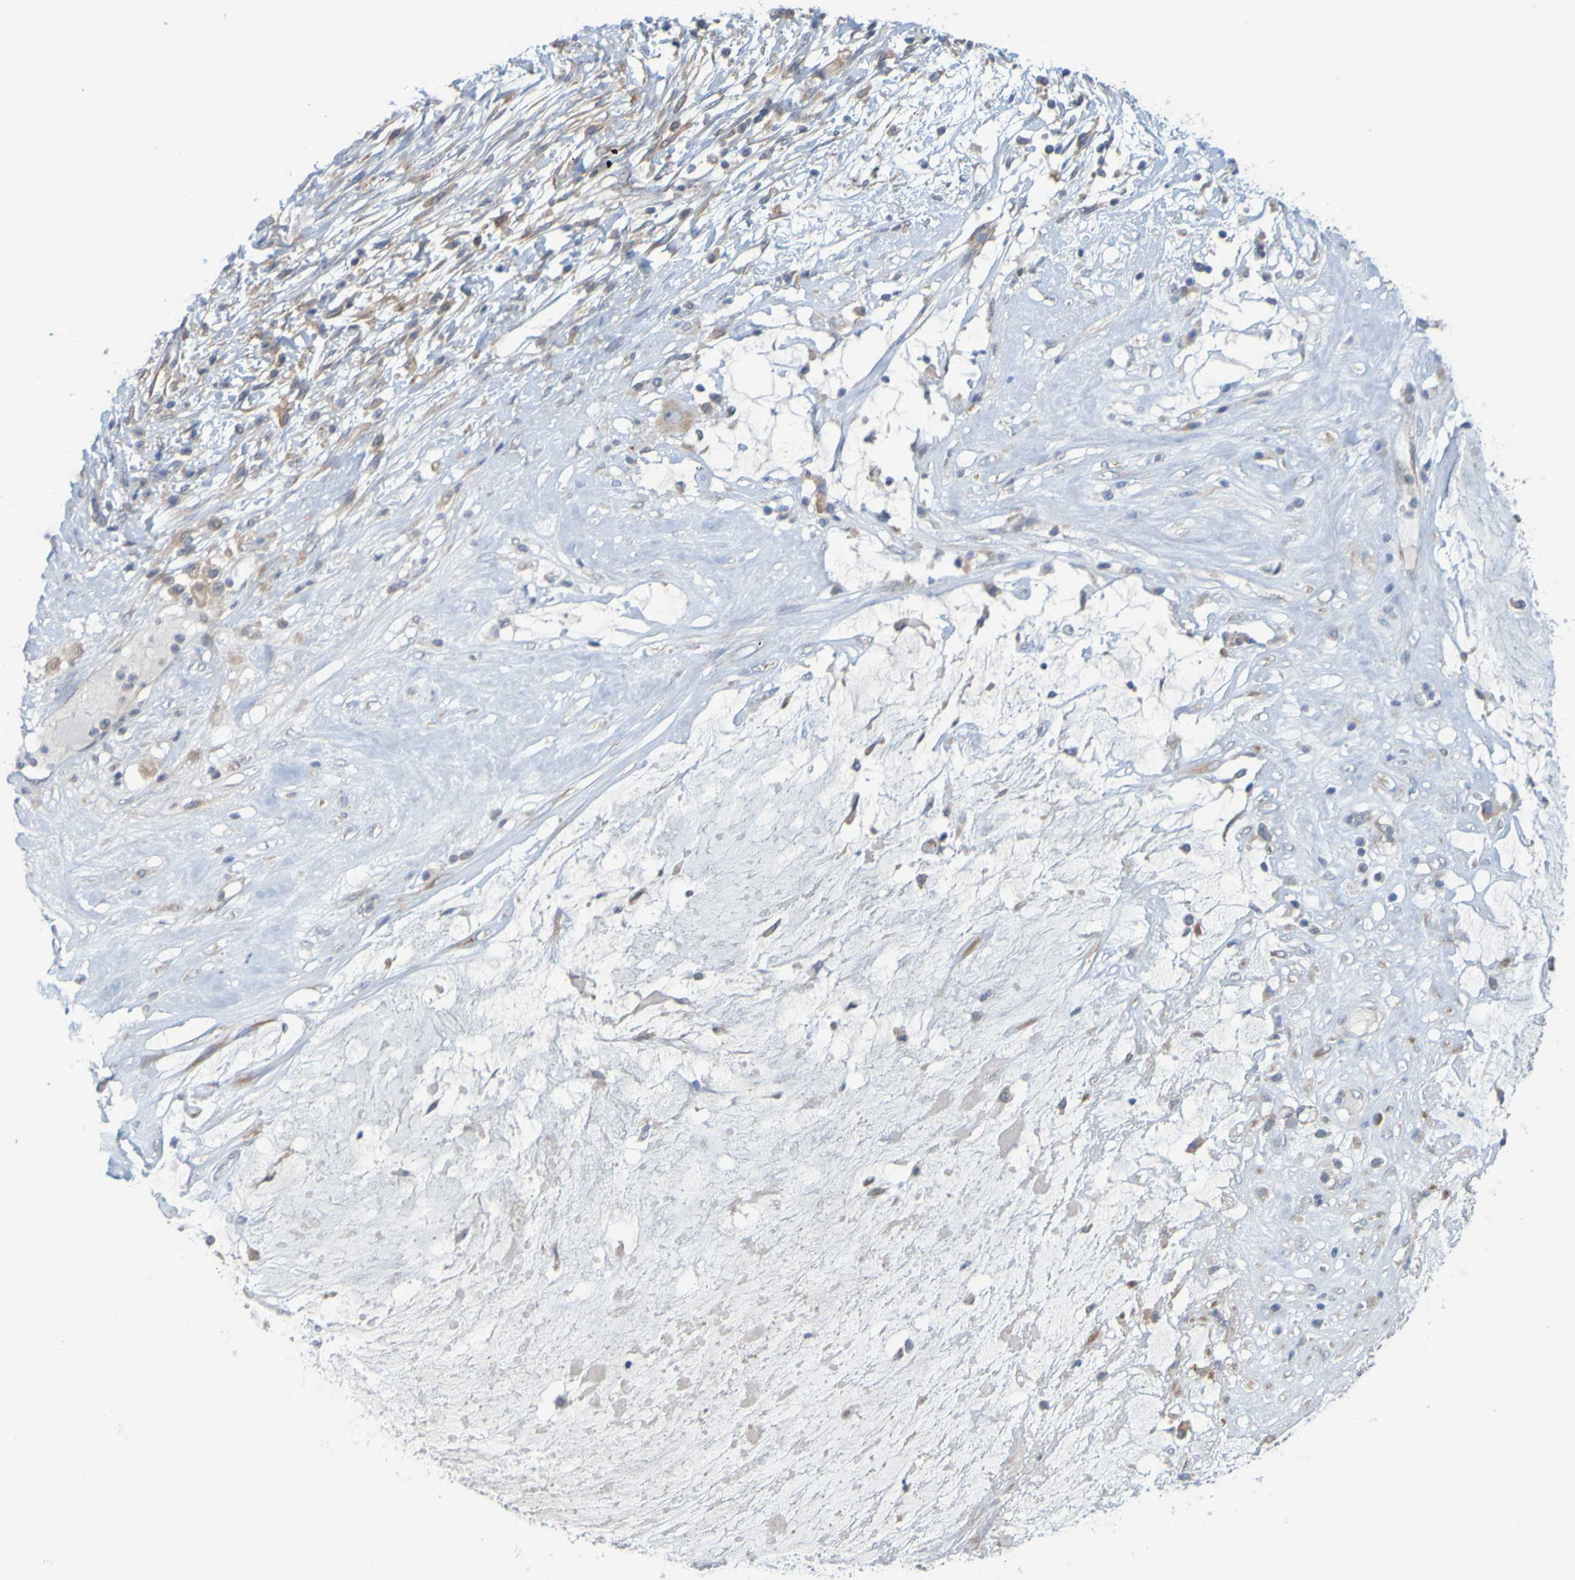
{"staining": {"intensity": "moderate", "quantity": "25%-75%", "location": "cytoplasmic/membranous,nuclear"}, "tissue": "ovarian cancer", "cell_type": "Tumor cells", "image_type": "cancer", "snomed": [{"axis": "morphology", "description": "Cystadenocarcinoma, mucinous, NOS"}, {"axis": "topography", "description": "Ovary"}], "caption": "Immunohistochemical staining of ovarian cancer (mucinous cystadenocarcinoma) displays medium levels of moderate cytoplasmic/membranous and nuclear protein expression in about 25%-75% of tumor cells. The protein of interest is shown in brown color, while the nuclei are stained blue.", "gene": "MOGS", "patient": {"sex": "female", "age": 80}}